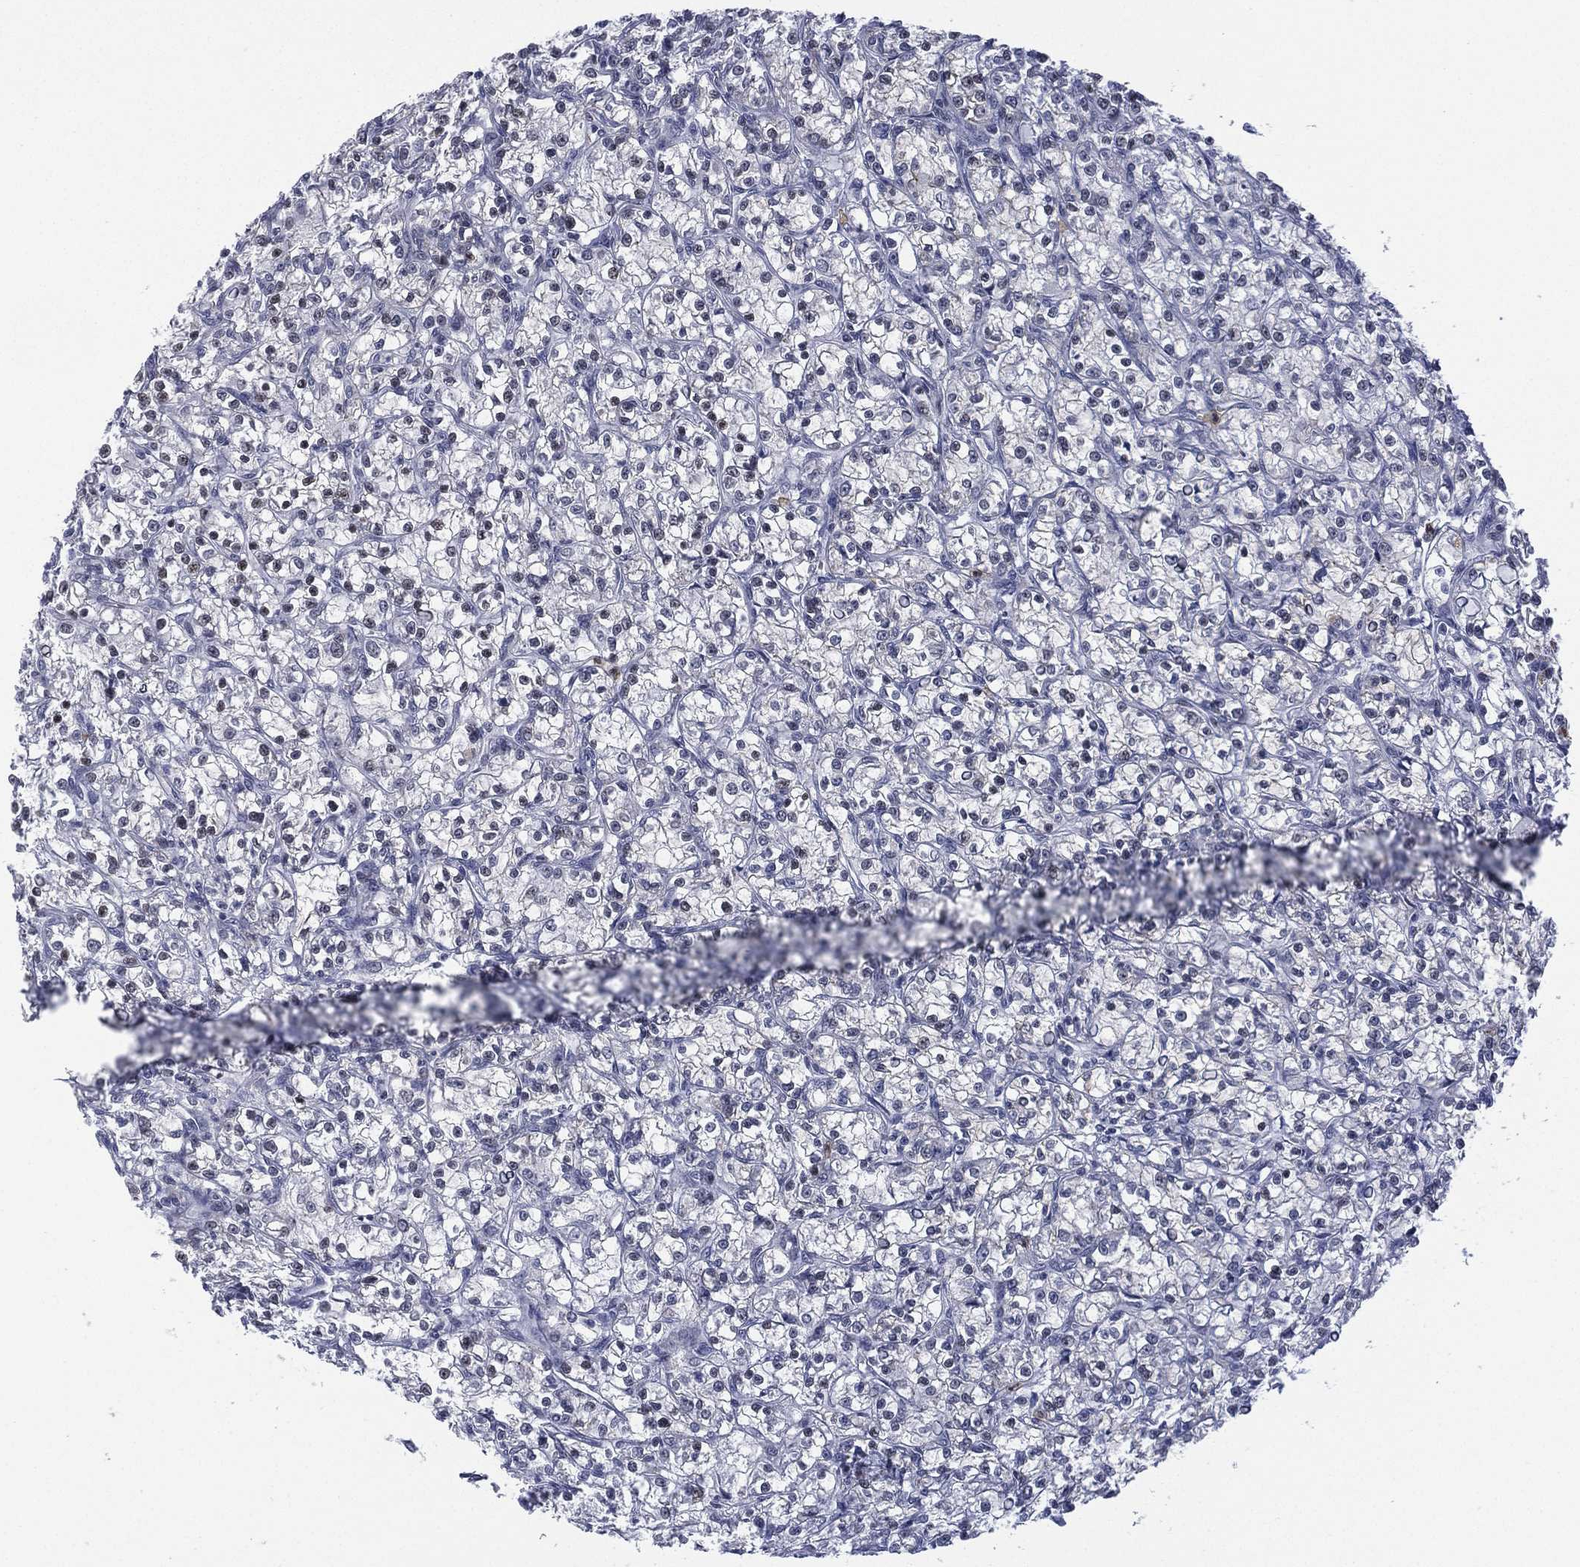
{"staining": {"intensity": "negative", "quantity": "none", "location": "none"}, "tissue": "renal cancer", "cell_type": "Tumor cells", "image_type": "cancer", "snomed": [{"axis": "morphology", "description": "Adenocarcinoma, NOS"}, {"axis": "topography", "description": "Kidney"}], "caption": "Immunohistochemistry image of neoplastic tissue: renal cancer (adenocarcinoma) stained with DAB (3,3'-diaminobenzidine) displays no significant protein positivity in tumor cells.", "gene": "ZNF711", "patient": {"sex": "female", "age": 59}}